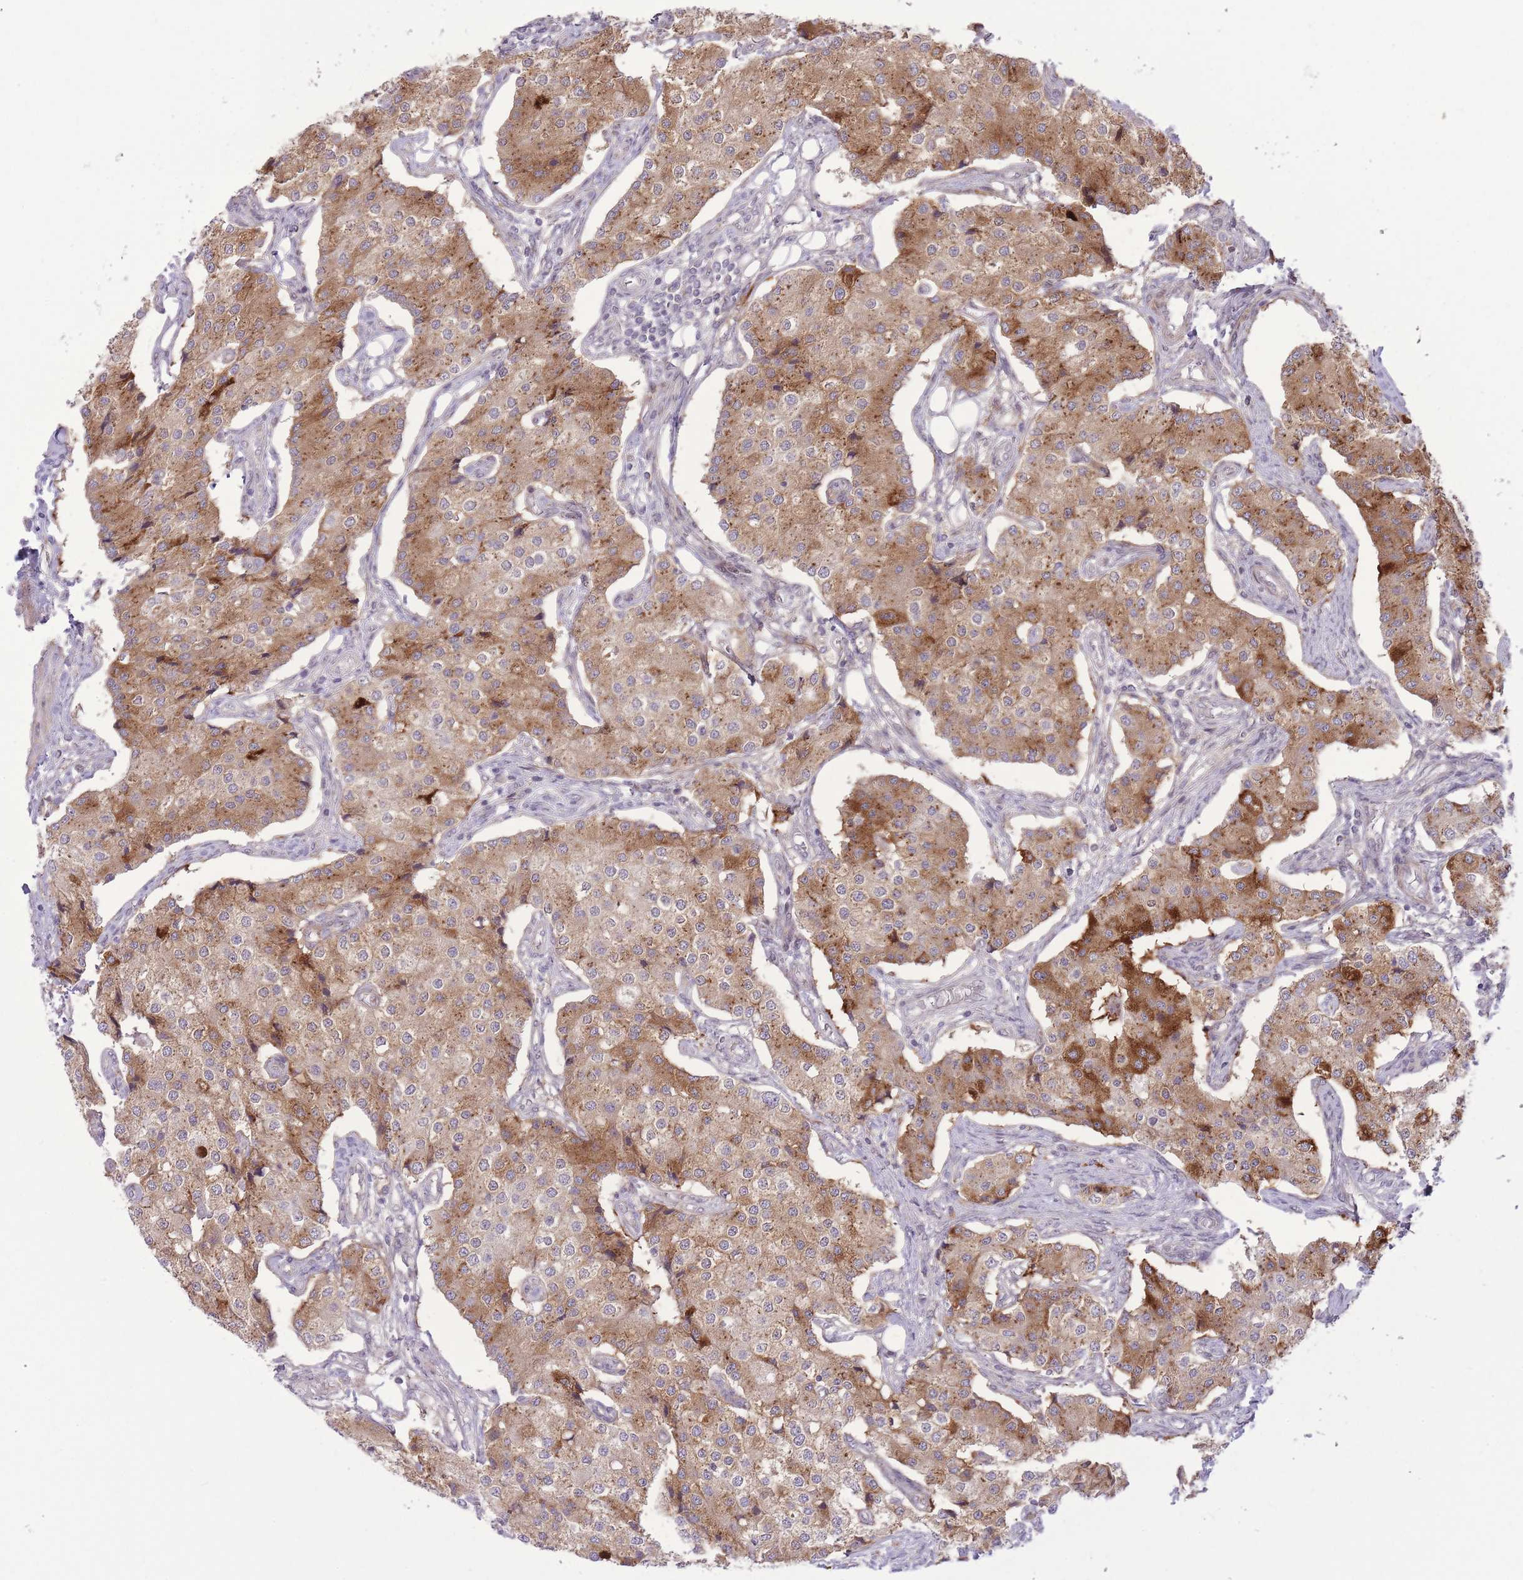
{"staining": {"intensity": "strong", "quantity": "25%-75%", "location": "cytoplasmic/membranous"}, "tissue": "carcinoid", "cell_type": "Tumor cells", "image_type": "cancer", "snomed": [{"axis": "morphology", "description": "Carcinoid, malignant, NOS"}, {"axis": "topography", "description": "Colon"}], "caption": "Immunohistochemical staining of human carcinoid (malignant) reveals high levels of strong cytoplasmic/membranous protein expression in about 25%-75% of tumor cells.", "gene": "ZBED5", "patient": {"sex": "female", "age": 52}}